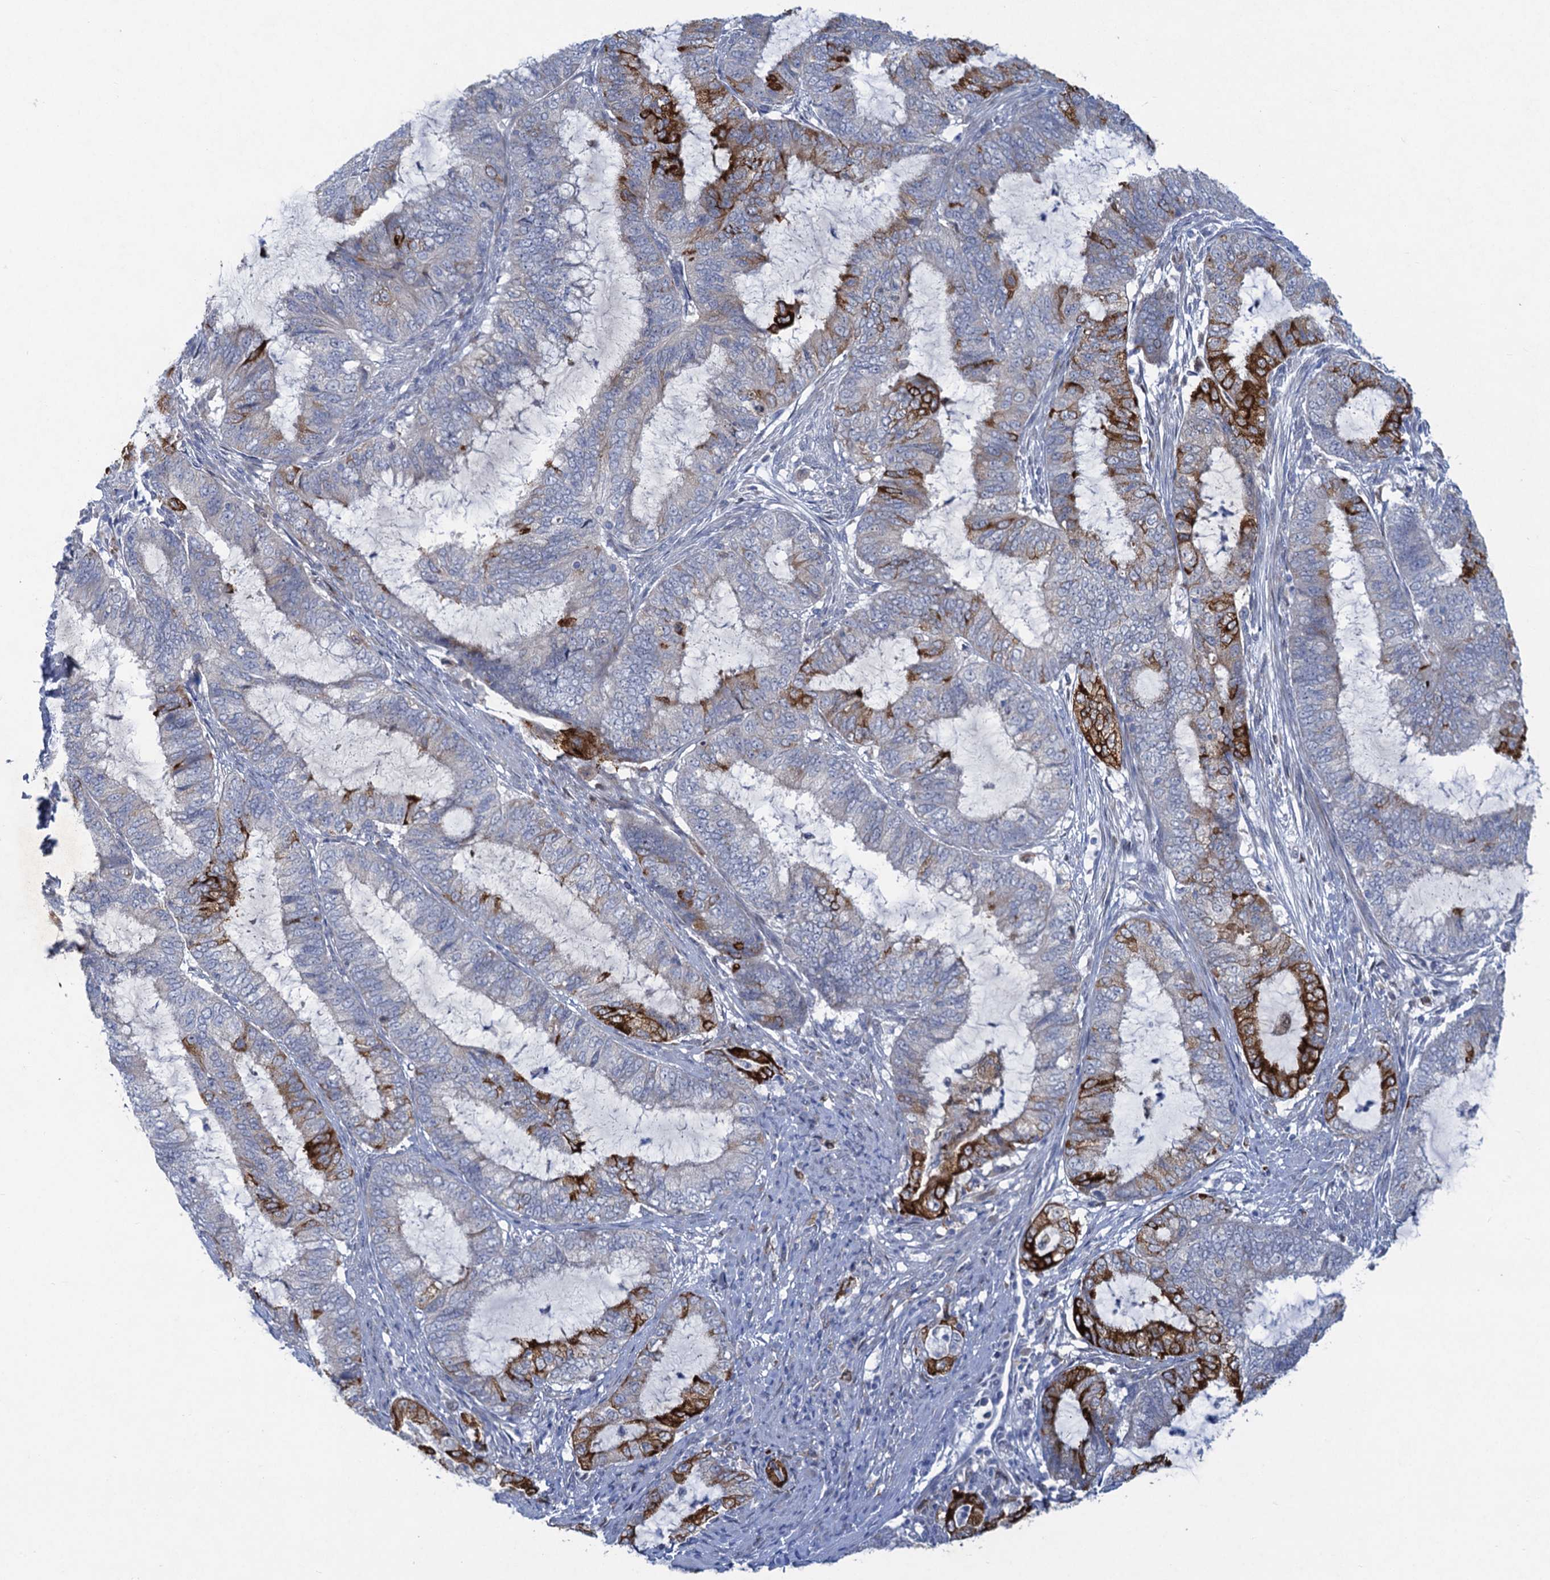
{"staining": {"intensity": "strong", "quantity": "<25%", "location": "cytoplasmic/membranous"}, "tissue": "endometrial cancer", "cell_type": "Tumor cells", "image_type": "cancer", "snomed": [{"axis": "morphology", "description": "Adenocarcinoma, NOS"}, {"axis": "topography", "description": "Endometrium"}], "caption": "Tumor cells reveal strong cytoplasmic/membranous positivity in approximately <25% of cells in endometrial cancer (adenocarcinoma). Using DAB (3,3'-diaminobenzidine) (brown) and hematoxylin (blue) stains, captured at high magnification using brightfield microscopy.", "gene": "QPCTL", "patient": {"sex": "female", "age": 51}}